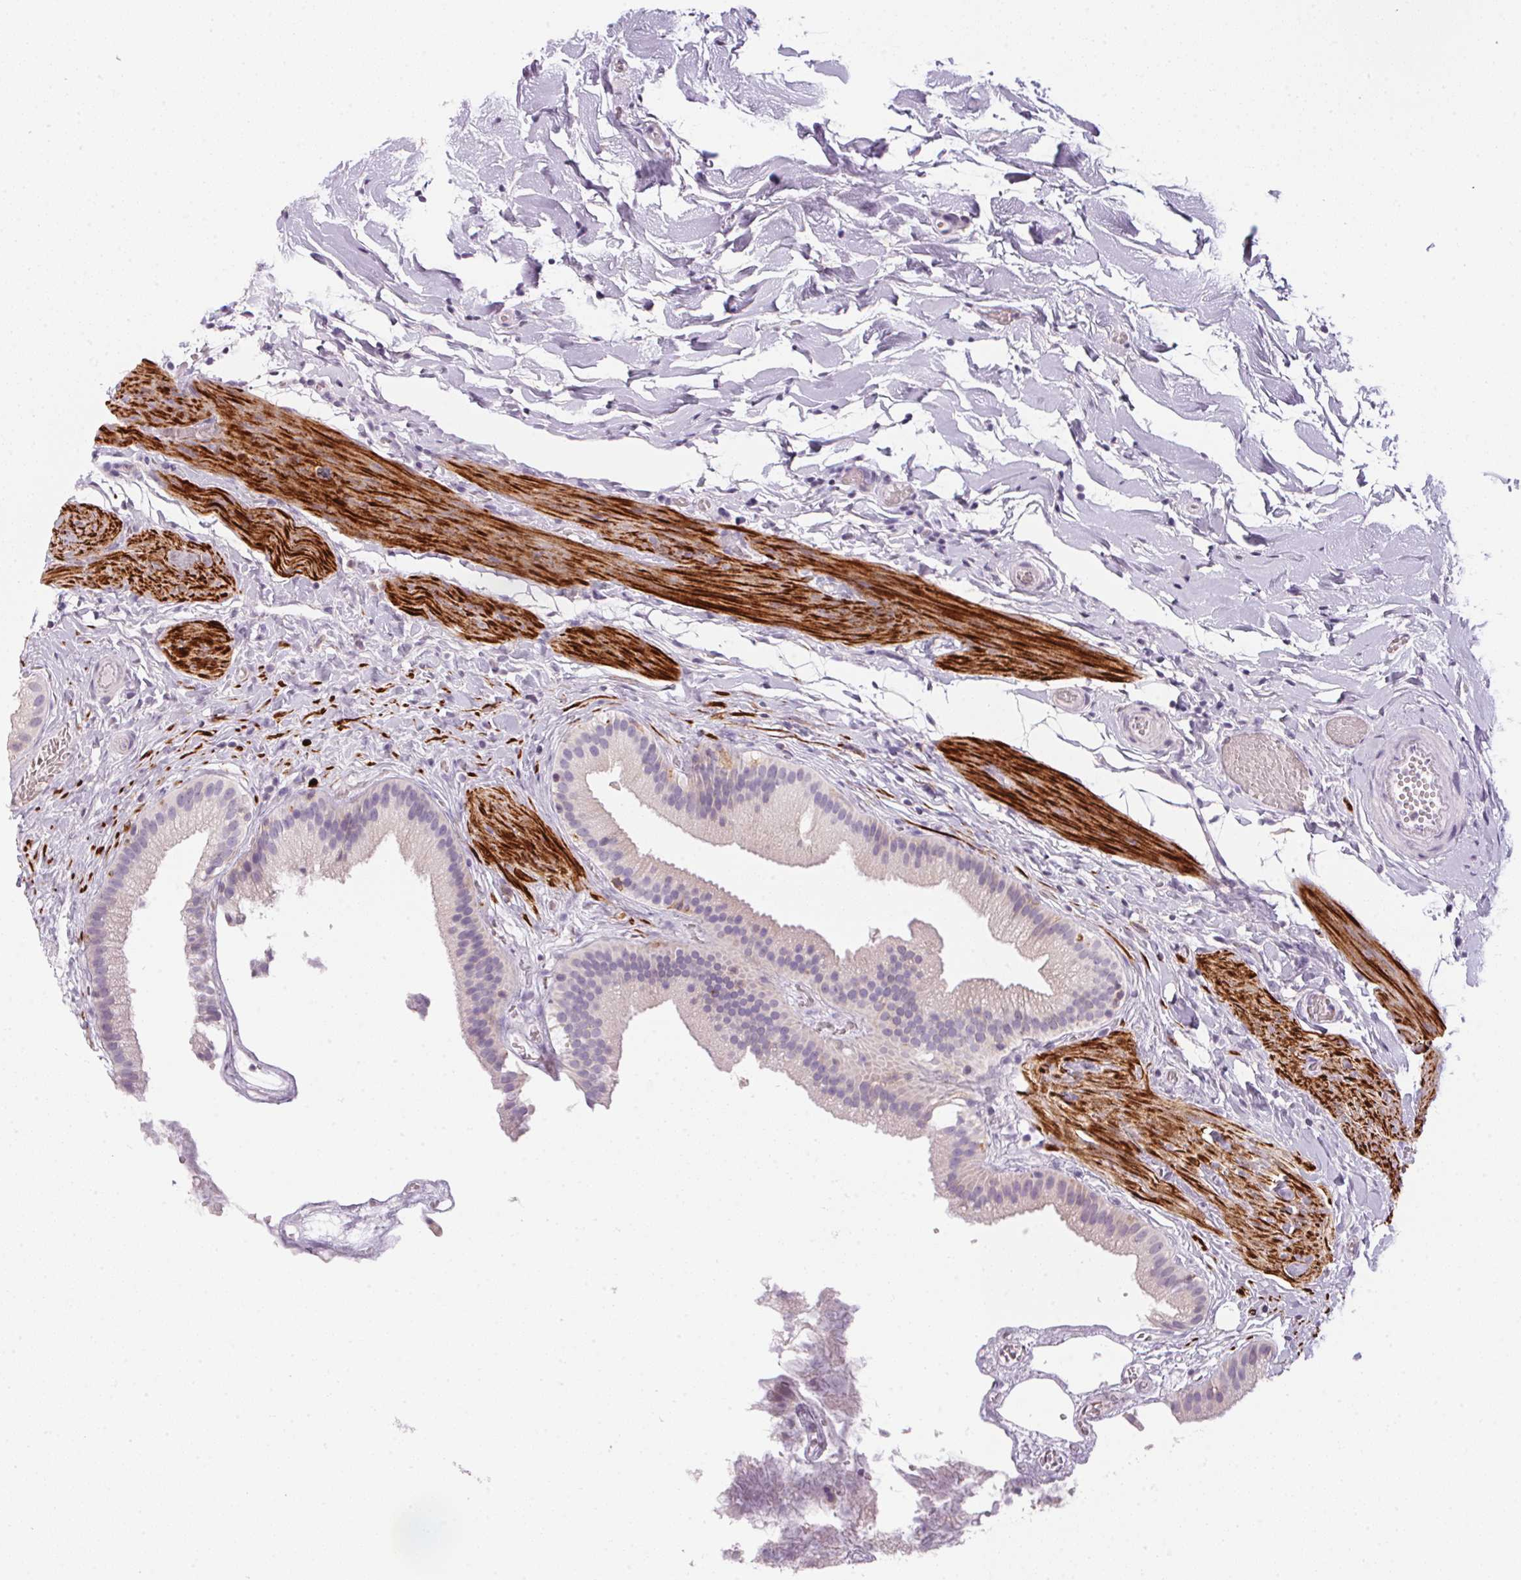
{"staining": {"intensity": "negative", "quantity": "none", "location": "none"}, "tissue": "gallbladder", "cell_type": "Glandular cells", "image_type": "normal", "snomed": [{"axis": "morphology", "description": "Normal tissue, NOS"}, {"axis": "topography", "description": "Gallbladder"}], "caption": "The image demonstrates no staining of glandular cells in normal gallbladder. (DAB (3,3'-diaminobenzidine) immunohistochemistry, high magnification).", "gene": "ECPAS", "patient": {"sex": "female", "age": 63}}